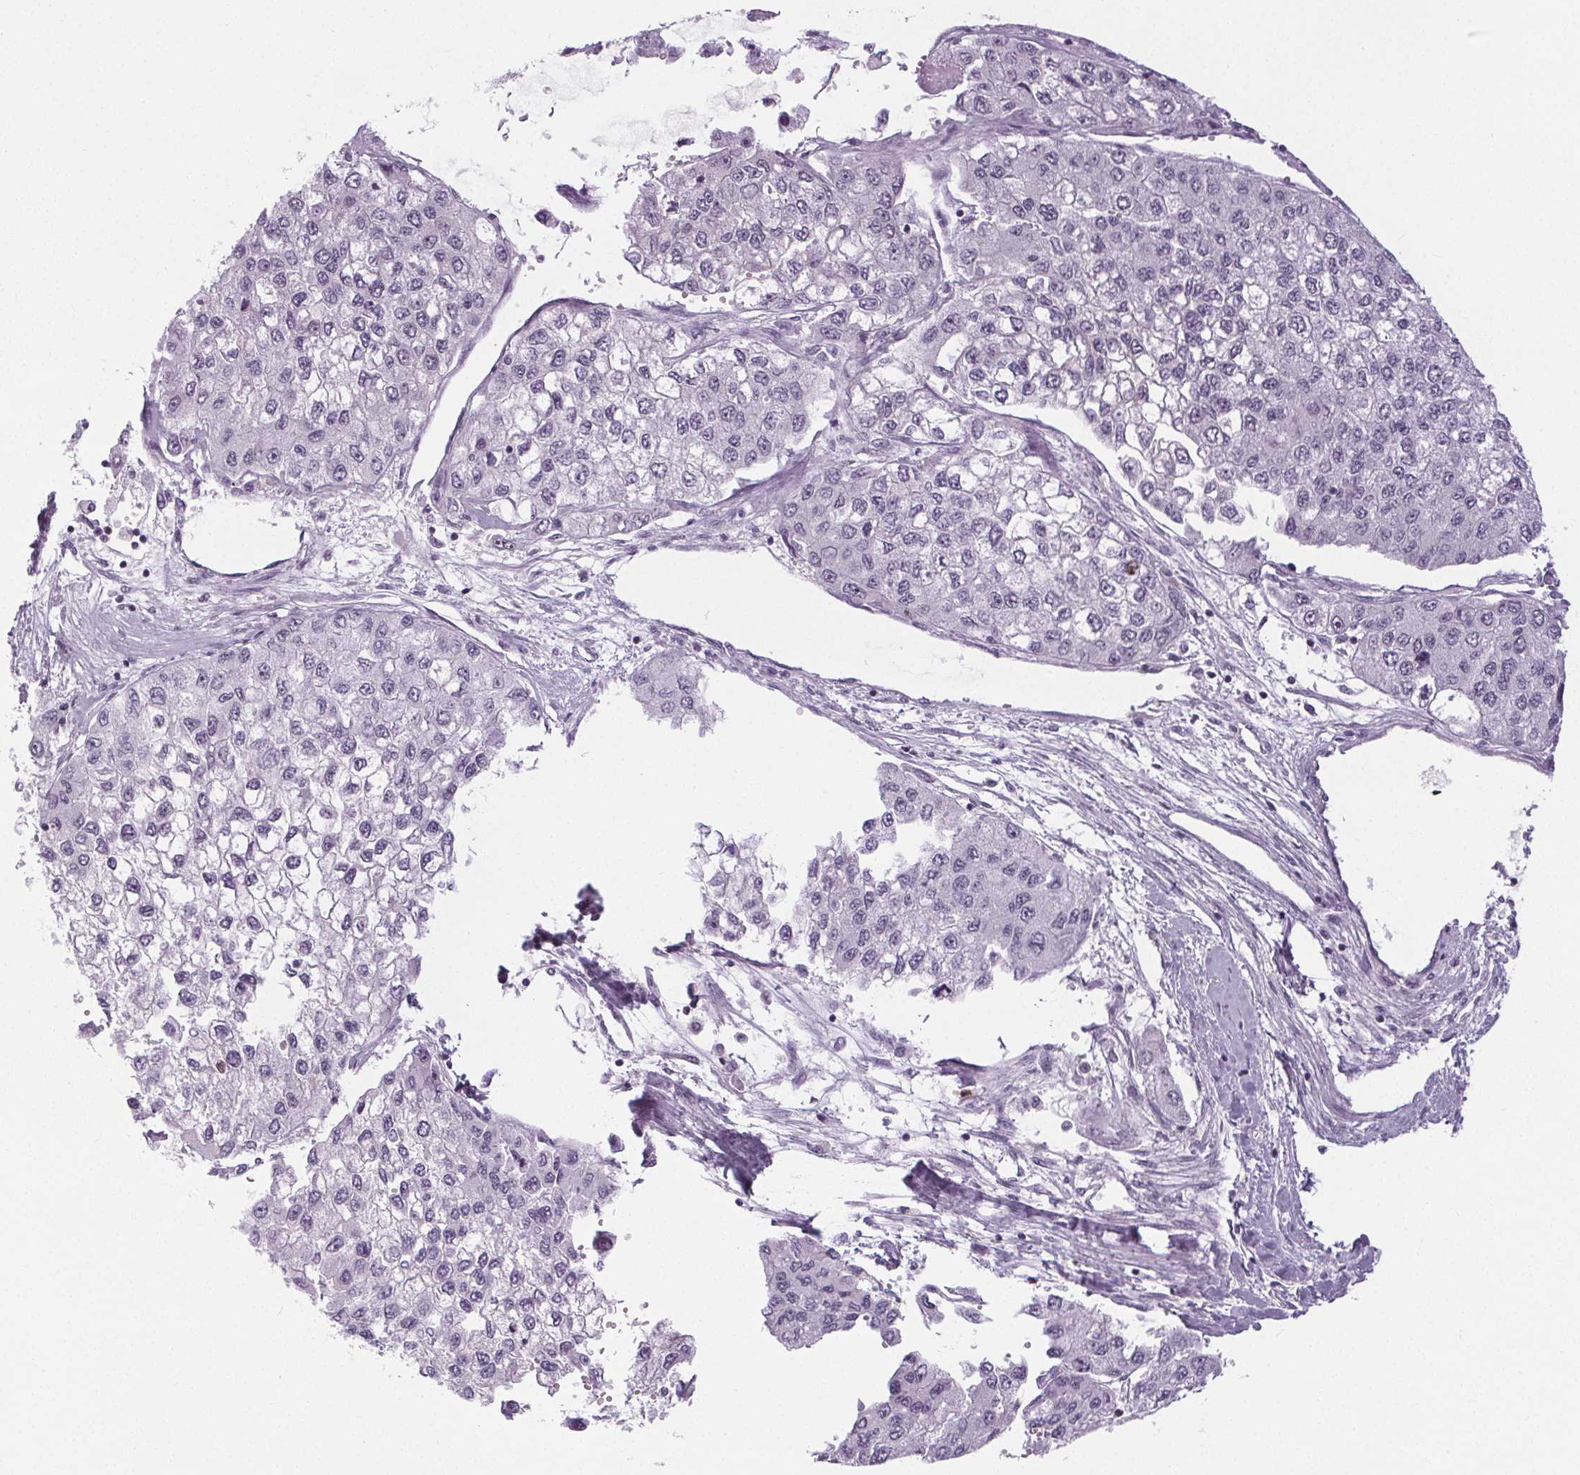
{"staining": {"intensity": "weak", "quantity": "<25%", "location": "nuclear"}, "tissue": "liver cancer", "cell_type": "Tumor cells", "image_type": "cancer", "snomed": [{"axis": "morphology", "description": "Carcinoma, Hepatocellular, NOS"}, {"axis": "topography", "description": "Liver"}], "caption": "DAB immunohistochemical staining of liver hepatocellular carcinoma reveals no significant staining in tumor cells.", "gene": "NOLC1", "patient": {"sex": "female", "age": 66}}